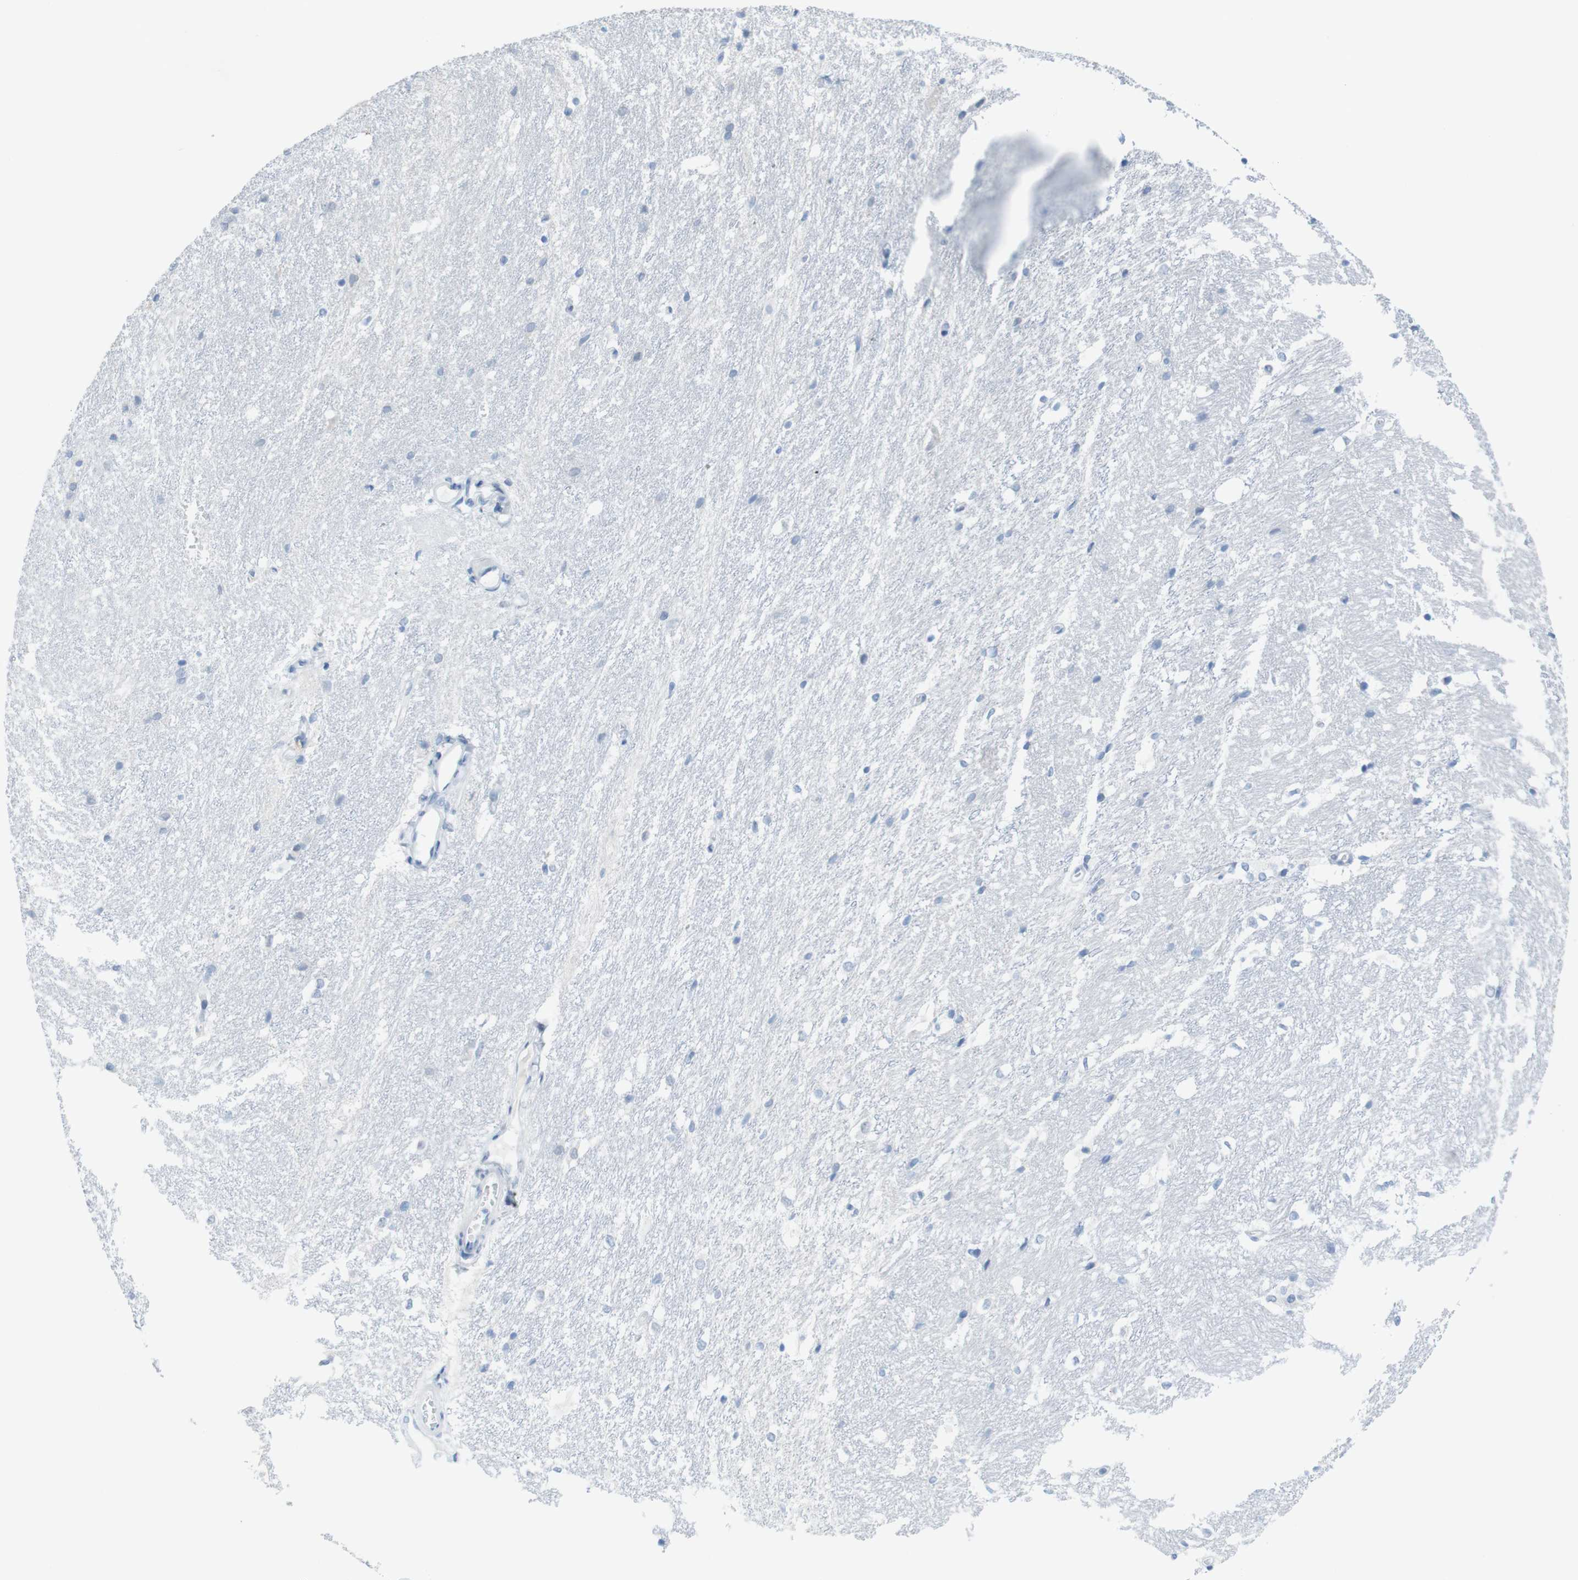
{"staining": {"intensity": "negative", "quantity": "none", "location": "none"}, "tissue": "hippocampus", "cell_type": "Glial cells", "image_type": "normal", "snomed": [{"axis": "morphology", "description": "Normal tissue, NOS"}, {"axis": "topography", "description": "Hippocampus"}], "caption": "DAB immunohistochemical staining of benign human hippocampus displays no significant staining in glial cells. The staining was performed using DAB (3,3'-diaminobenzidine) to visualize the protein expression in brown, while the nuclei were stained in blue with hematoxylin (Magnification: 20x).", "gene": "OPN1SW", "patient": {"sex": "female", "age": 19}}